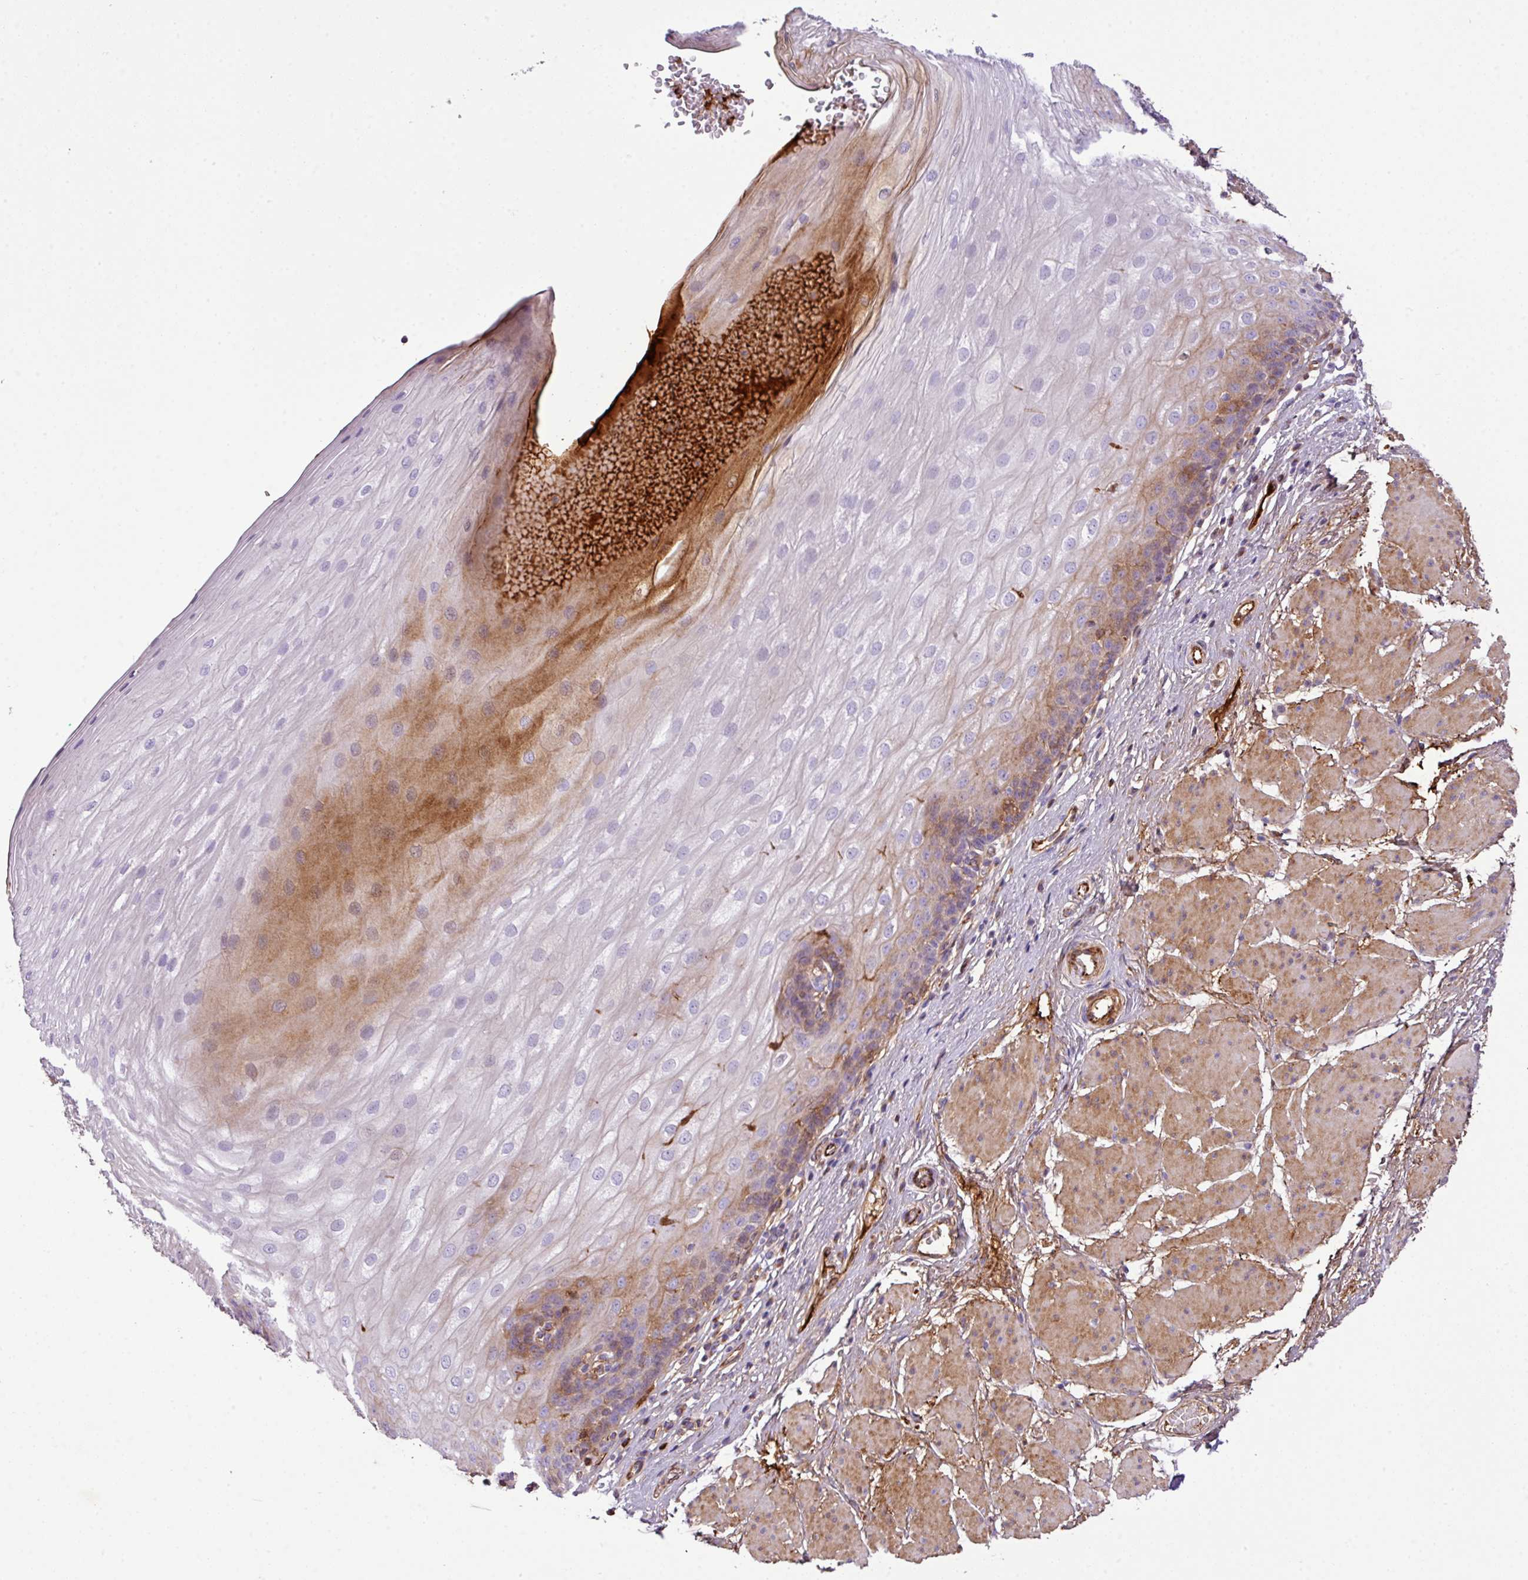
{"staining": {"intensity": "moderate", "quantity": "<25%", "location": "cytoplasmic/membranous"}, "tissue": "esophagus", "cell_type": "Squamous epithelial cells", "image_type": "normal", "snomed": [{"axis": "morphology", "description": "Normal tissue, NOS"}, {"axis": "topography", "description": "Esophagus"}], "caption": "Immunohistochemical staining of benign human esophagus demonstrates moderate cytoplasmic/membranous protein staining in approximately <25% of squamous epithelial cells. (DAB IHC with brightfield microscopy, high magnification).", "gene": "CTXN2", "patient": {"sex": "male", "age": 69}}